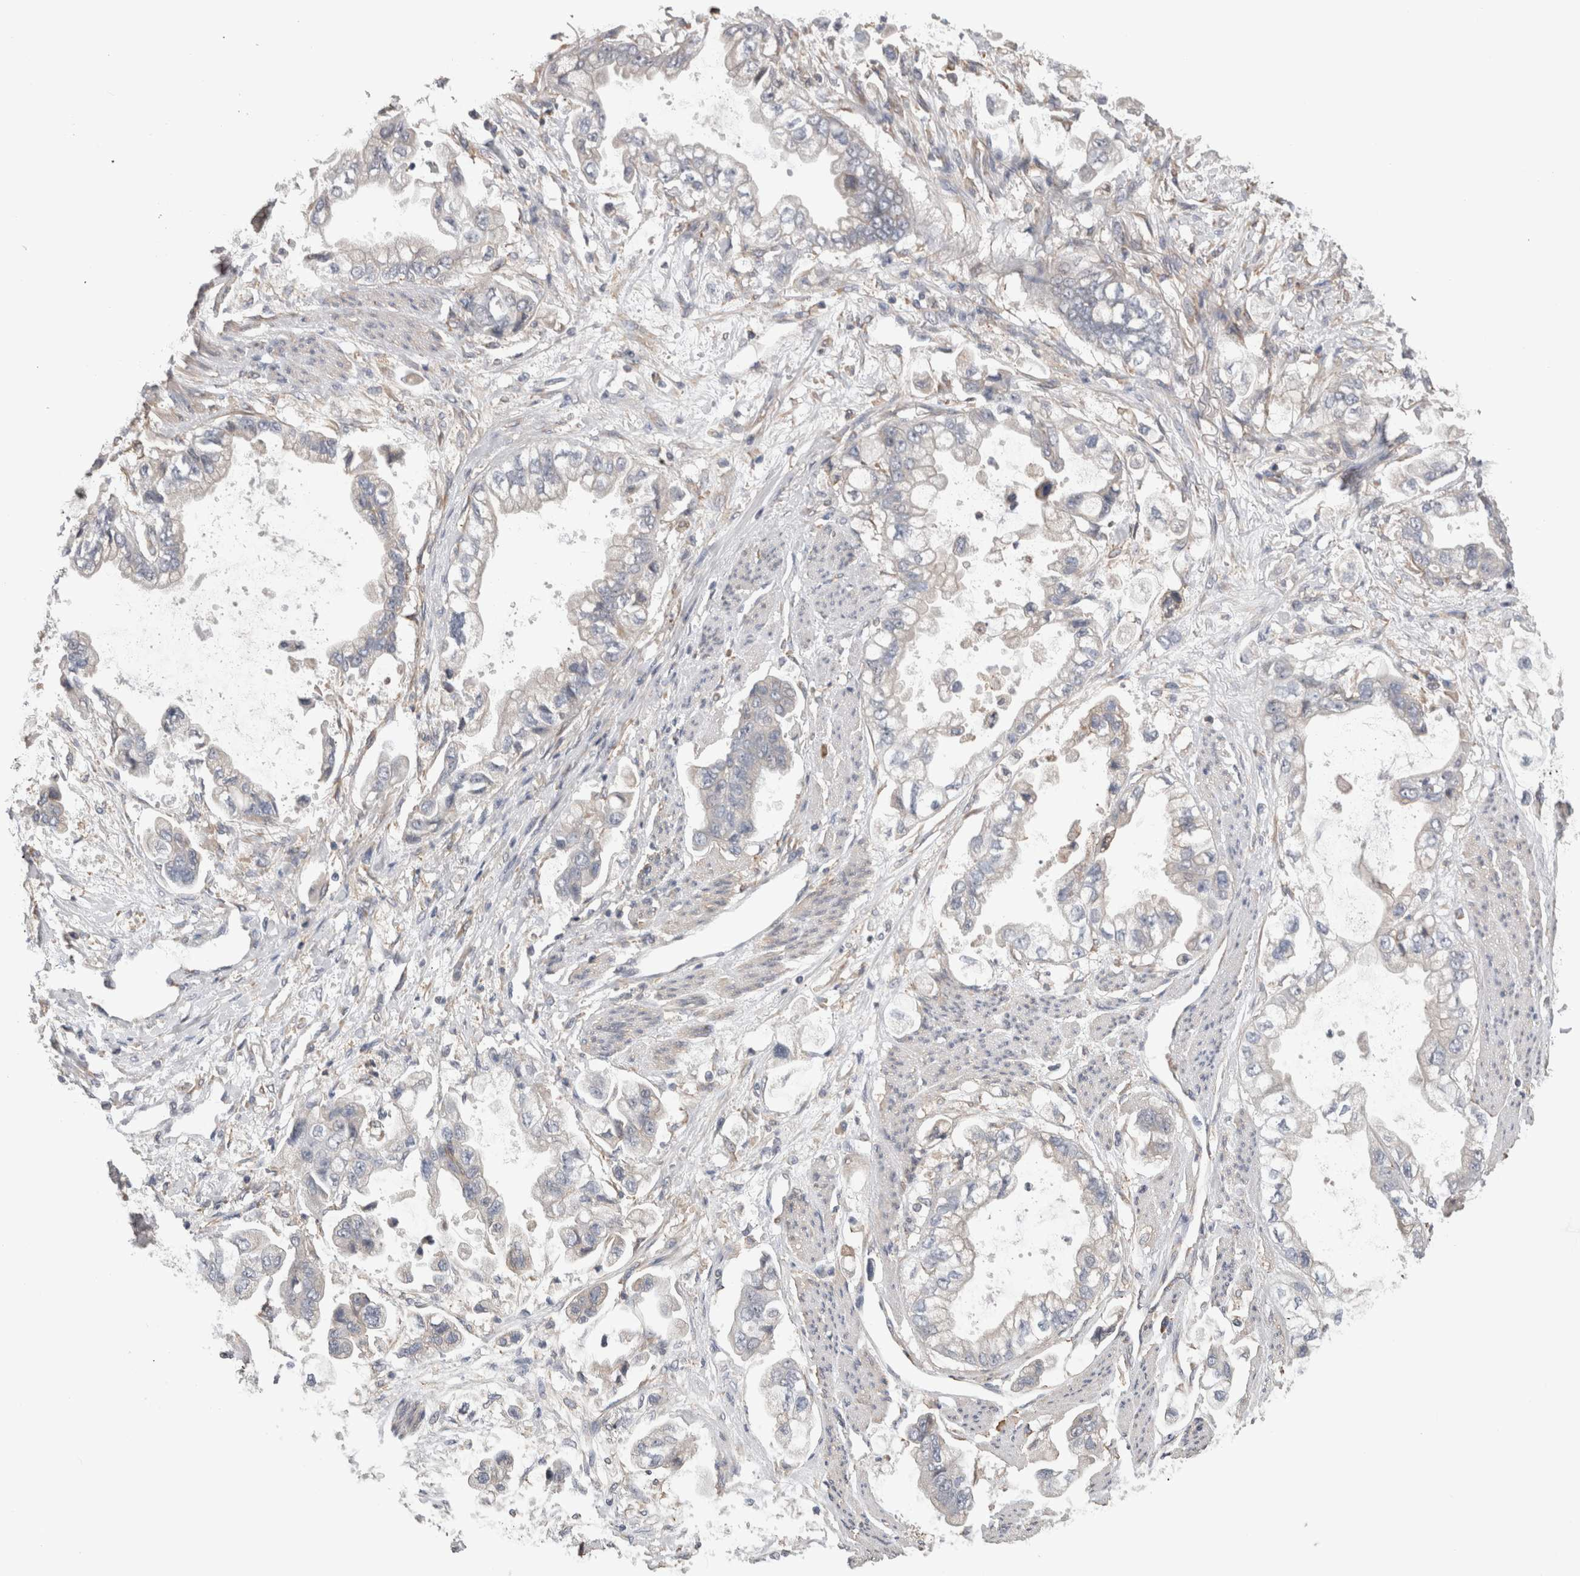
{"staining": {"intensity": "negative", "quantity": "none", "location": "none"}, "tissue": "stomach cancer", "cell_type": "Tumor cells", "image_type": "cancer", "snomed": [{"axis": "morphology", "description": "Adenocarcinoma, NOS"}, {"axis": "topography", "description": "Stomach"}], "caption": "DAB immunohistochemical staining of adenocarcinoma (stomach) demonstrates no significant positivity in tumor cells. The staining was performed using DAB to visualize the protein expression in brown, while the nuclei were stained in blue with hematoxylin (Magnification: 20x).", "gene": "SMAP2", "patient": {"sex": "male", "age": 62}}